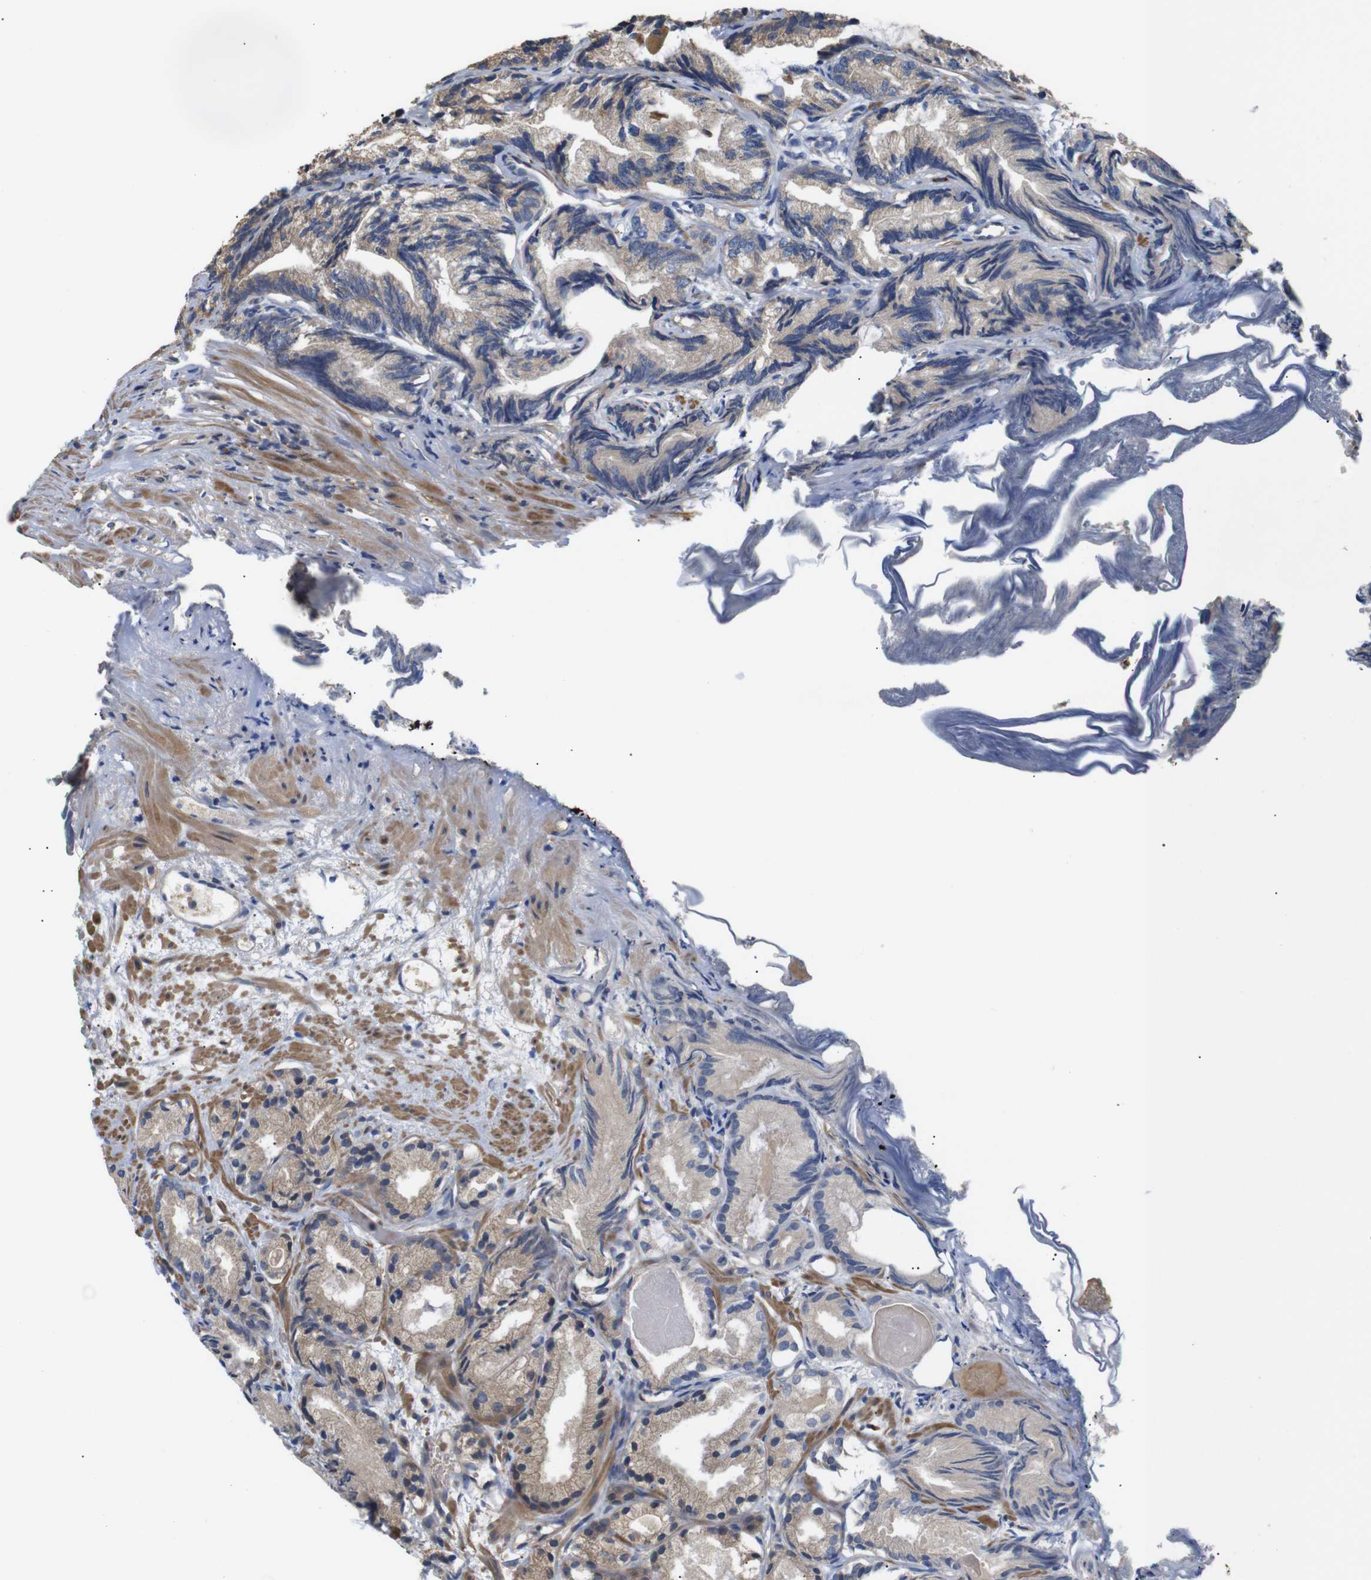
{"staining": {"intensity": "moderate", "quantity": ">75%", "location": "cytoplasmic/membranous"}, "tissue": "prostate cancer", "cell_type": "Tumor cells", "image_type": "cancer", "snomed": [{"axis": "morphology", "description": "Adenocarcinoma, Low grade"}, {"axis": "topography", "description": "Prostate"}], "caption": "IHC (DAB) staining of human low-grade adenocarcinoma (prostate) displays moderate cytoplasmic/membranous protein staining in approximately >75% of tumor cells.", "gene": "DDR1", "patient": {"sex": "male", "age": 89}}